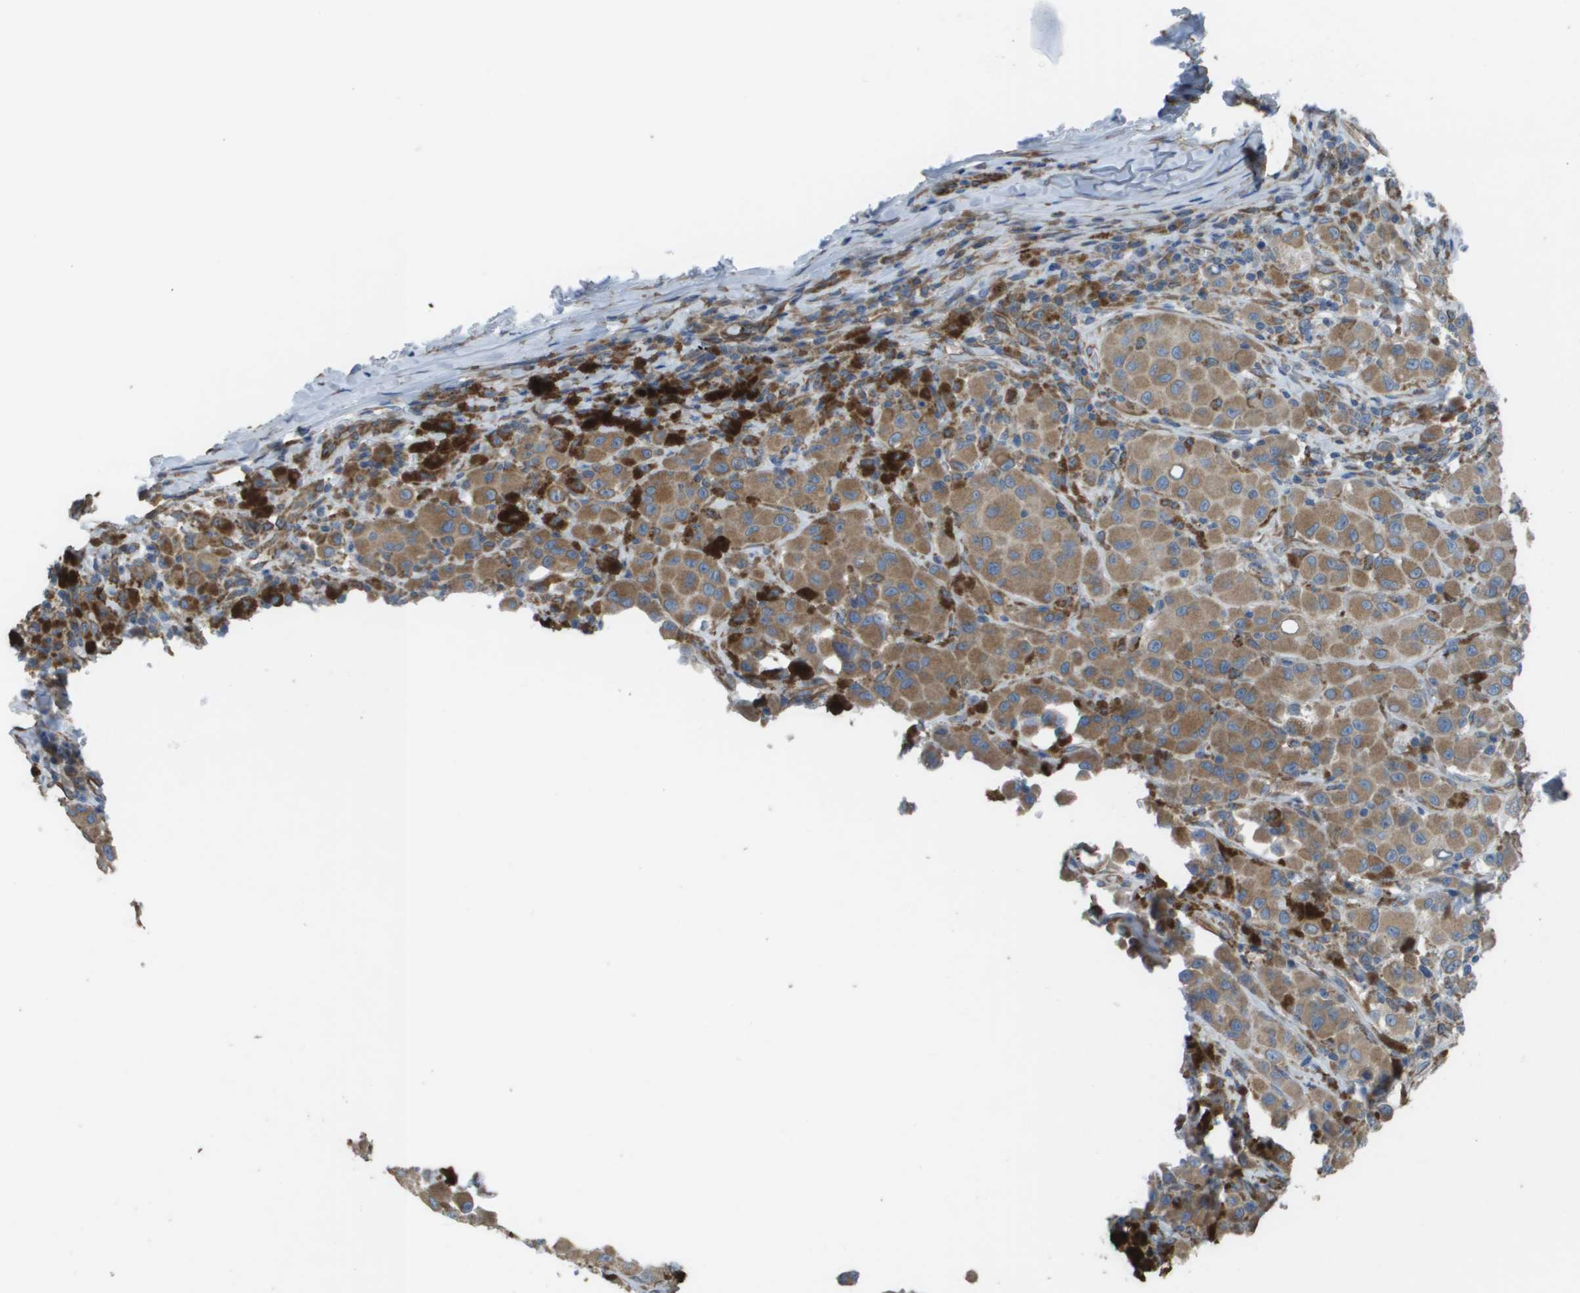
{"staining": {"intensity": "moderate", "quantity": ">75%", "location": "cytoplasmic/membranous"}, "tissue": "melanoma", "cell_type": "Tumor cells", "image_type": "cancer", "snomed": [{"axis": "morphology", "description": "Malignant melanoma, NOS"}, {"axis": "topography", "description": "Skin"}], "caption": "A histopathology image showing moderate cytoplasmic/membranous staining in about >75% of tumor cells in melanoma, as visualized by brown immunohistochemical staining.", "gene": "CLCN2", "patient": {"sex": "male", "age": 84}}